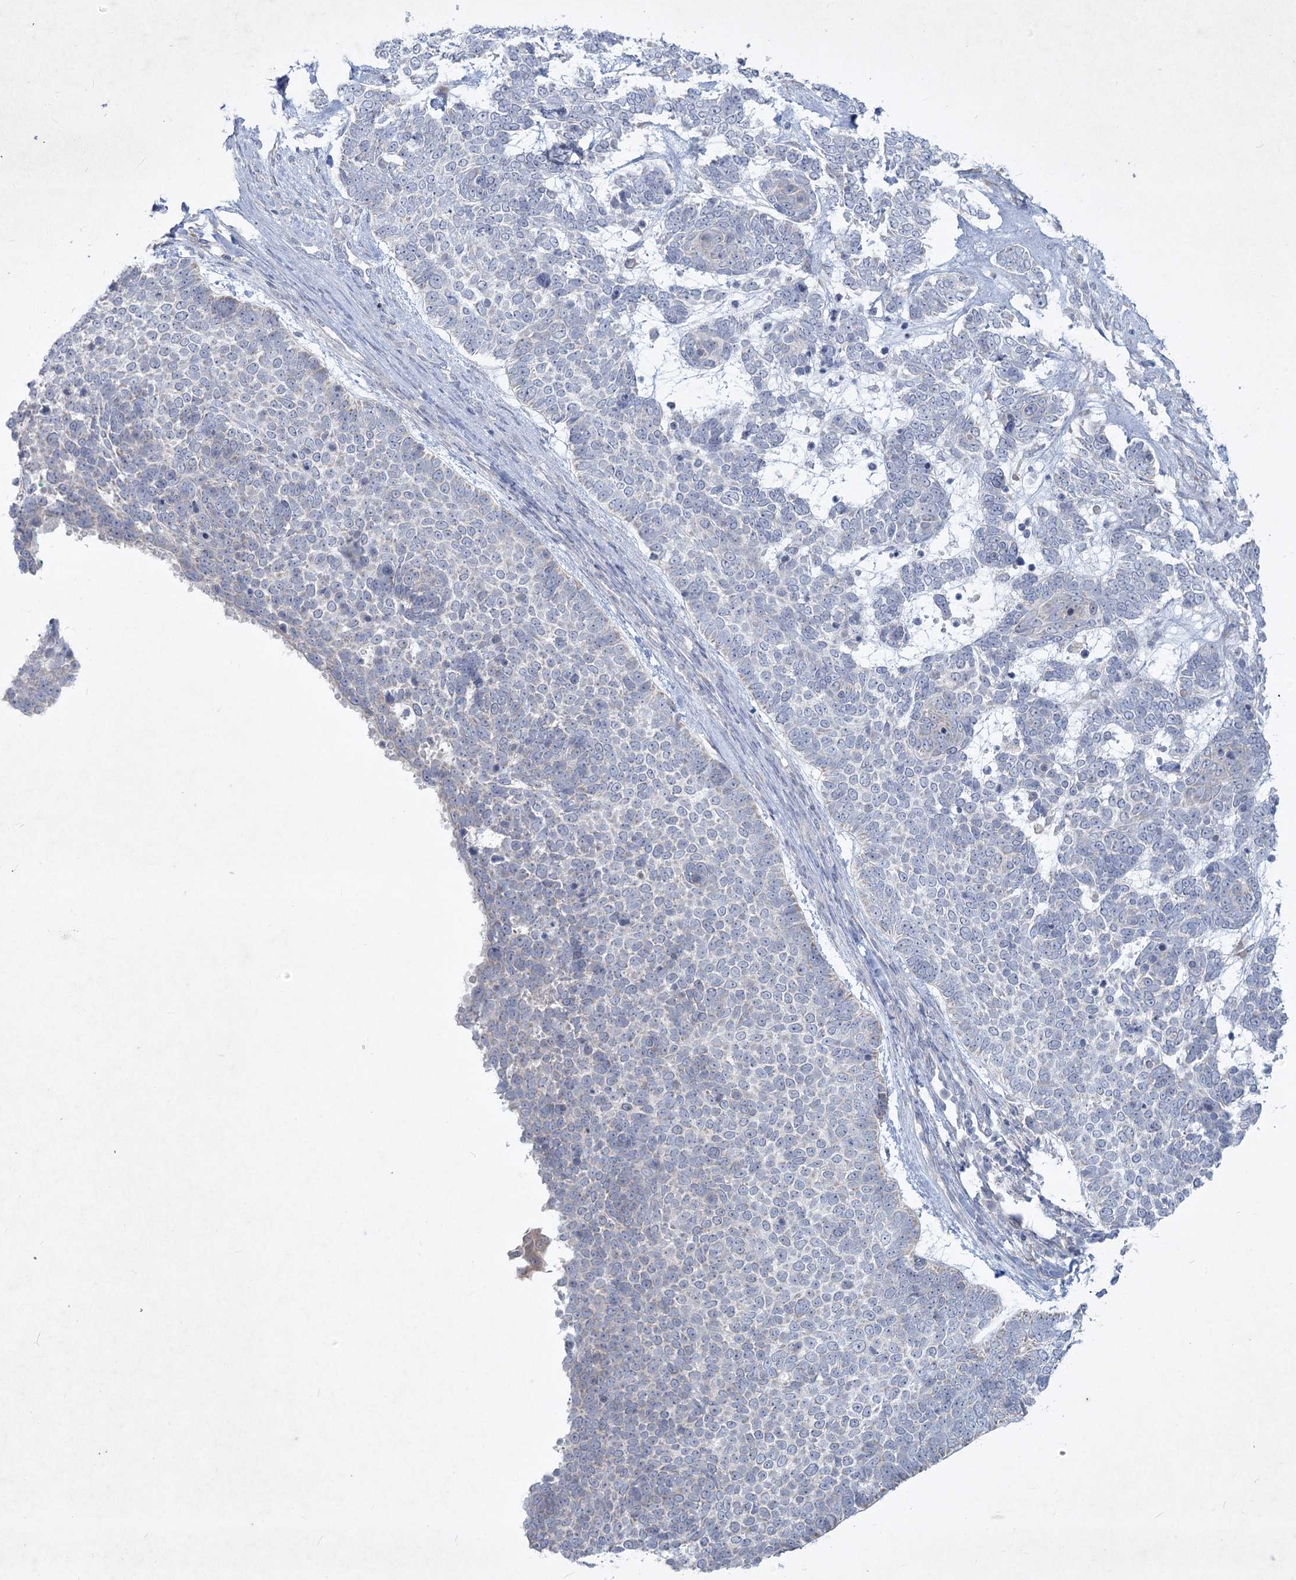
{"staining": {"intensity": "negative", "quantity": "none", "location": "none"}, "tissue": "skin cancer", "cell_type": "Tumor cells", "image_type": "cancer", "snomed": [{"axis": "morphology", "description": "Basal cell carcinoma"}, {"axis": "topography", "description": "Skin"}], "caption": "This is an immunohistochemistry (IHC) histopathology image of human basal cell carcinoma (skin). There is no positivity in tumor cells.", "gene": "PLA2G12A", "patient": {"sex": "female", "age": 81}}